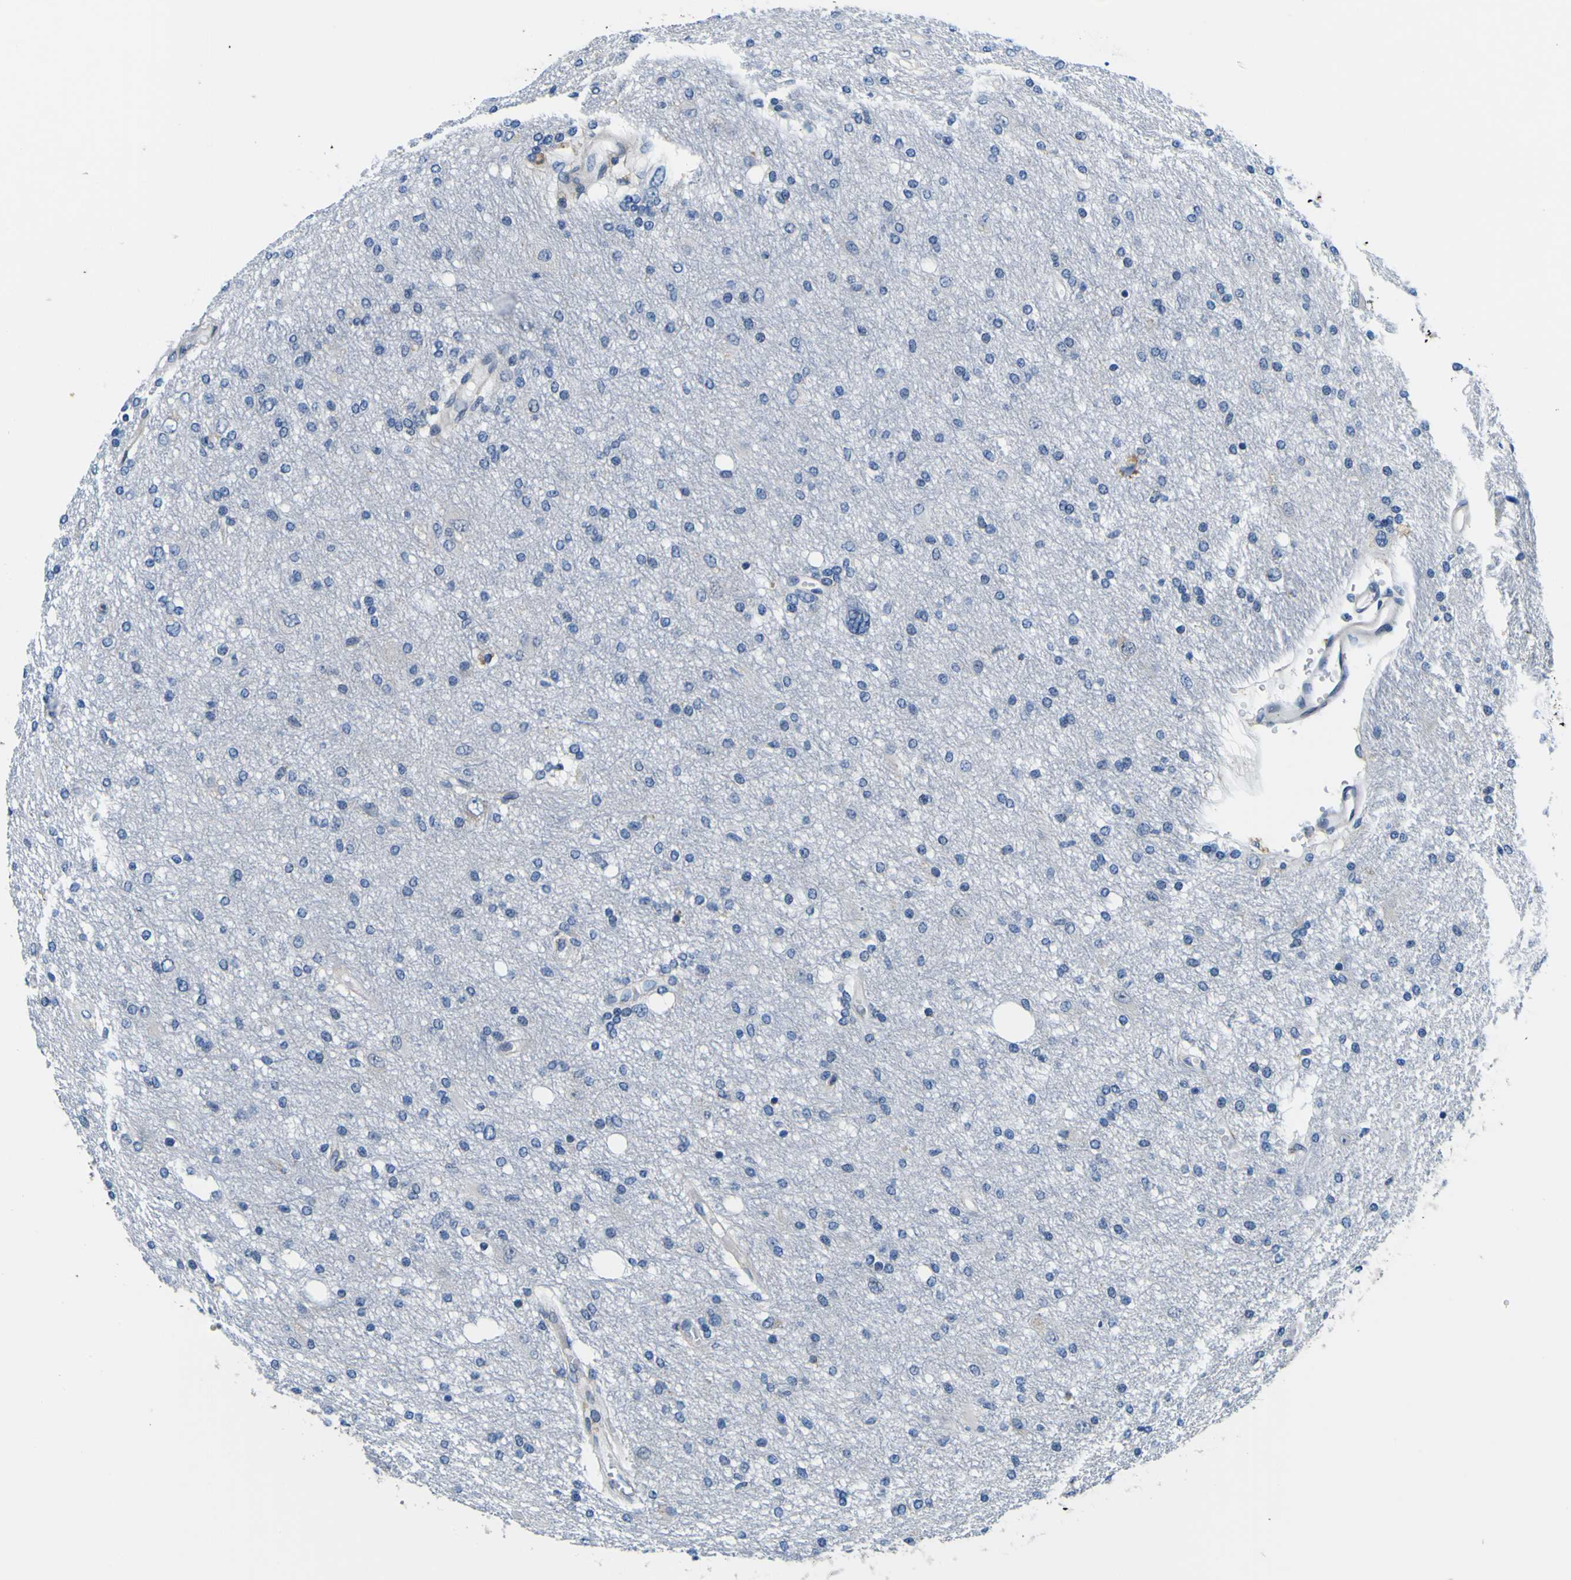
{"staining": {"intensity": "negative", "quantity": "none", "location": "none"}, "tissue": "glioma", "cell_type": "Tumor cells", "image_type": "cancer", "snomed": [{"axis": "morphology", "description": "Glioma, malignant, High grade"}, {"axis": "topography", "description": "Brain"}], "caption": "Tumor cells show no significant protein expression in malignant glioma (high-grade).", "gene": "NLRP3", "patient": {"sex": "female", "age": 59}}